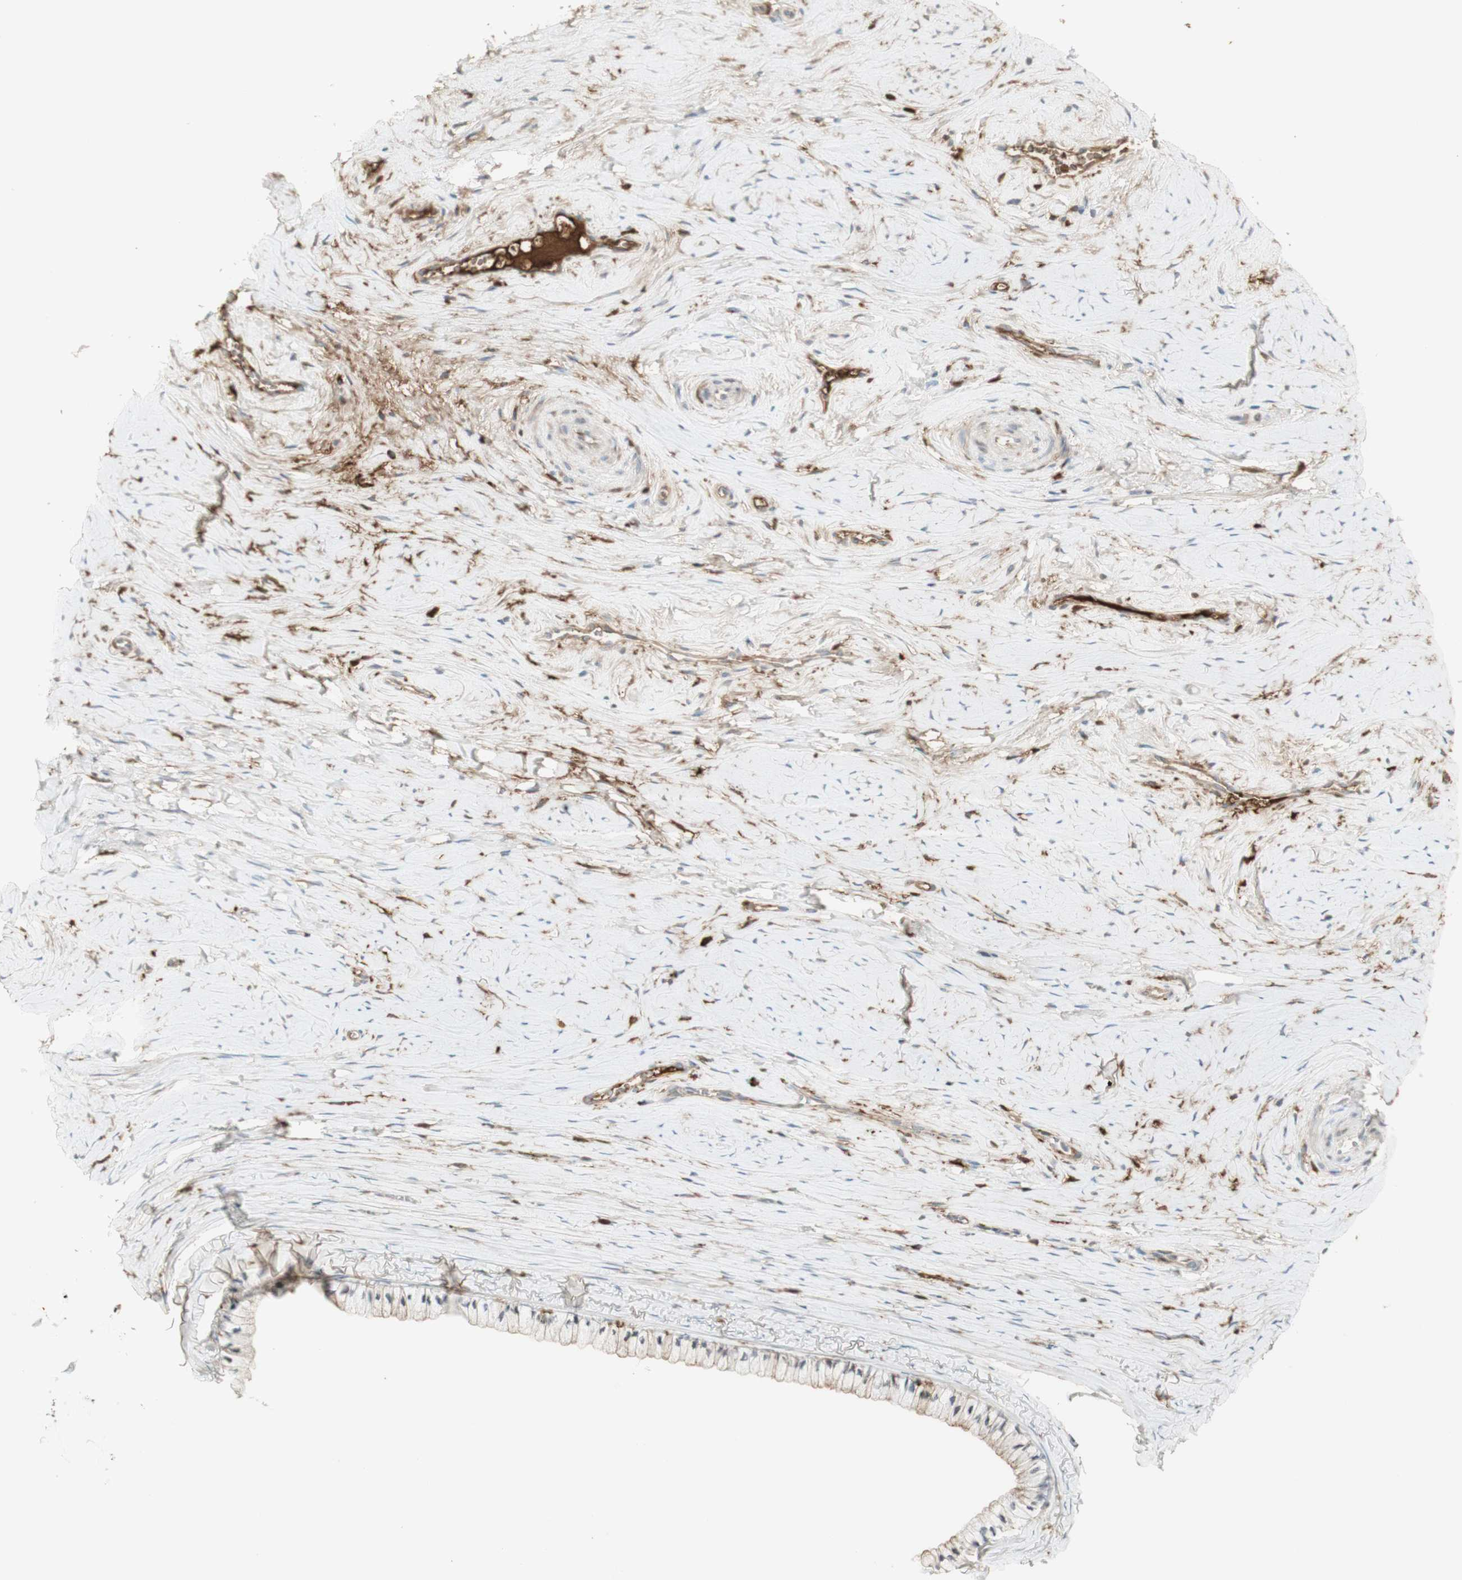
{"staining": {"intensity": "weak", "quantity": "<25%", "location": "cytoplasmic/membranous"}, "tissue": "cervix", "cell_type": "Glandular cells", "image_type": "normal", "snomed": [{"axis": "morphology", "description": "Normal tissue, NOS"}, {"axis": "topography", "description": "Cervix"}], "caption": "IHC micrograph of normal human cervix stained for a protein (brown), which displays no expression in glandular cells.", "gene": "NID1", "patient": {"sex": "female", "age": 39}}